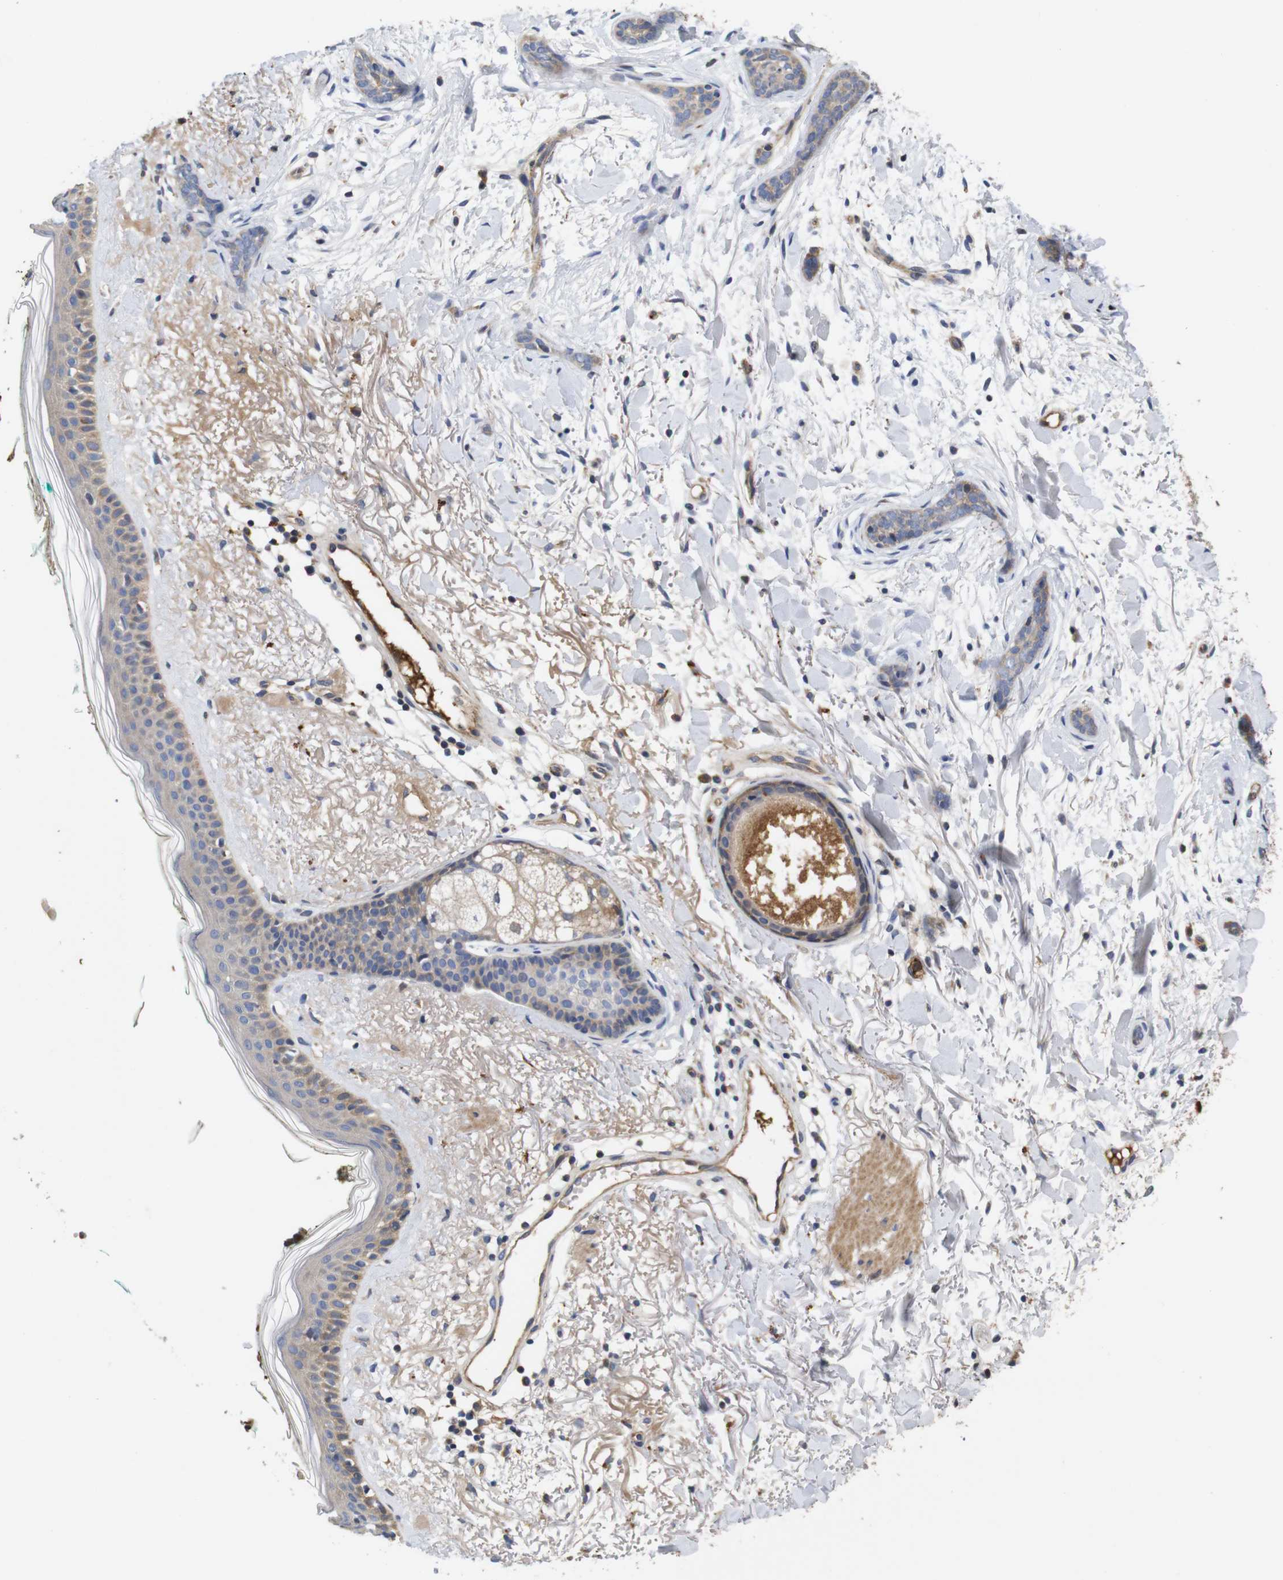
{"staining": {"intensity": "weak", "quantity": ">75%", "location": "cytoplasmic/membranous"}, "tissue": "skin cancer", "cell_type": "Tumor cells", "image_type": "cancer", "snomed": [{"axis": "morphology", "description": "Basal cell carcinoma"}, {"axis": "morphology", "description": "Adnexal tumor, benign"}, {"axis": "topography", "description": "Skin"}], "caption": "Brown immunohistochemical staining in skin cancer (basal cell carcinoma) exhibits weak cytoplasmic/membranous staining in approximately >75% of tumor cells.", "gene": "SPRY3", "patient": {"sex": "female", "age": 42}}